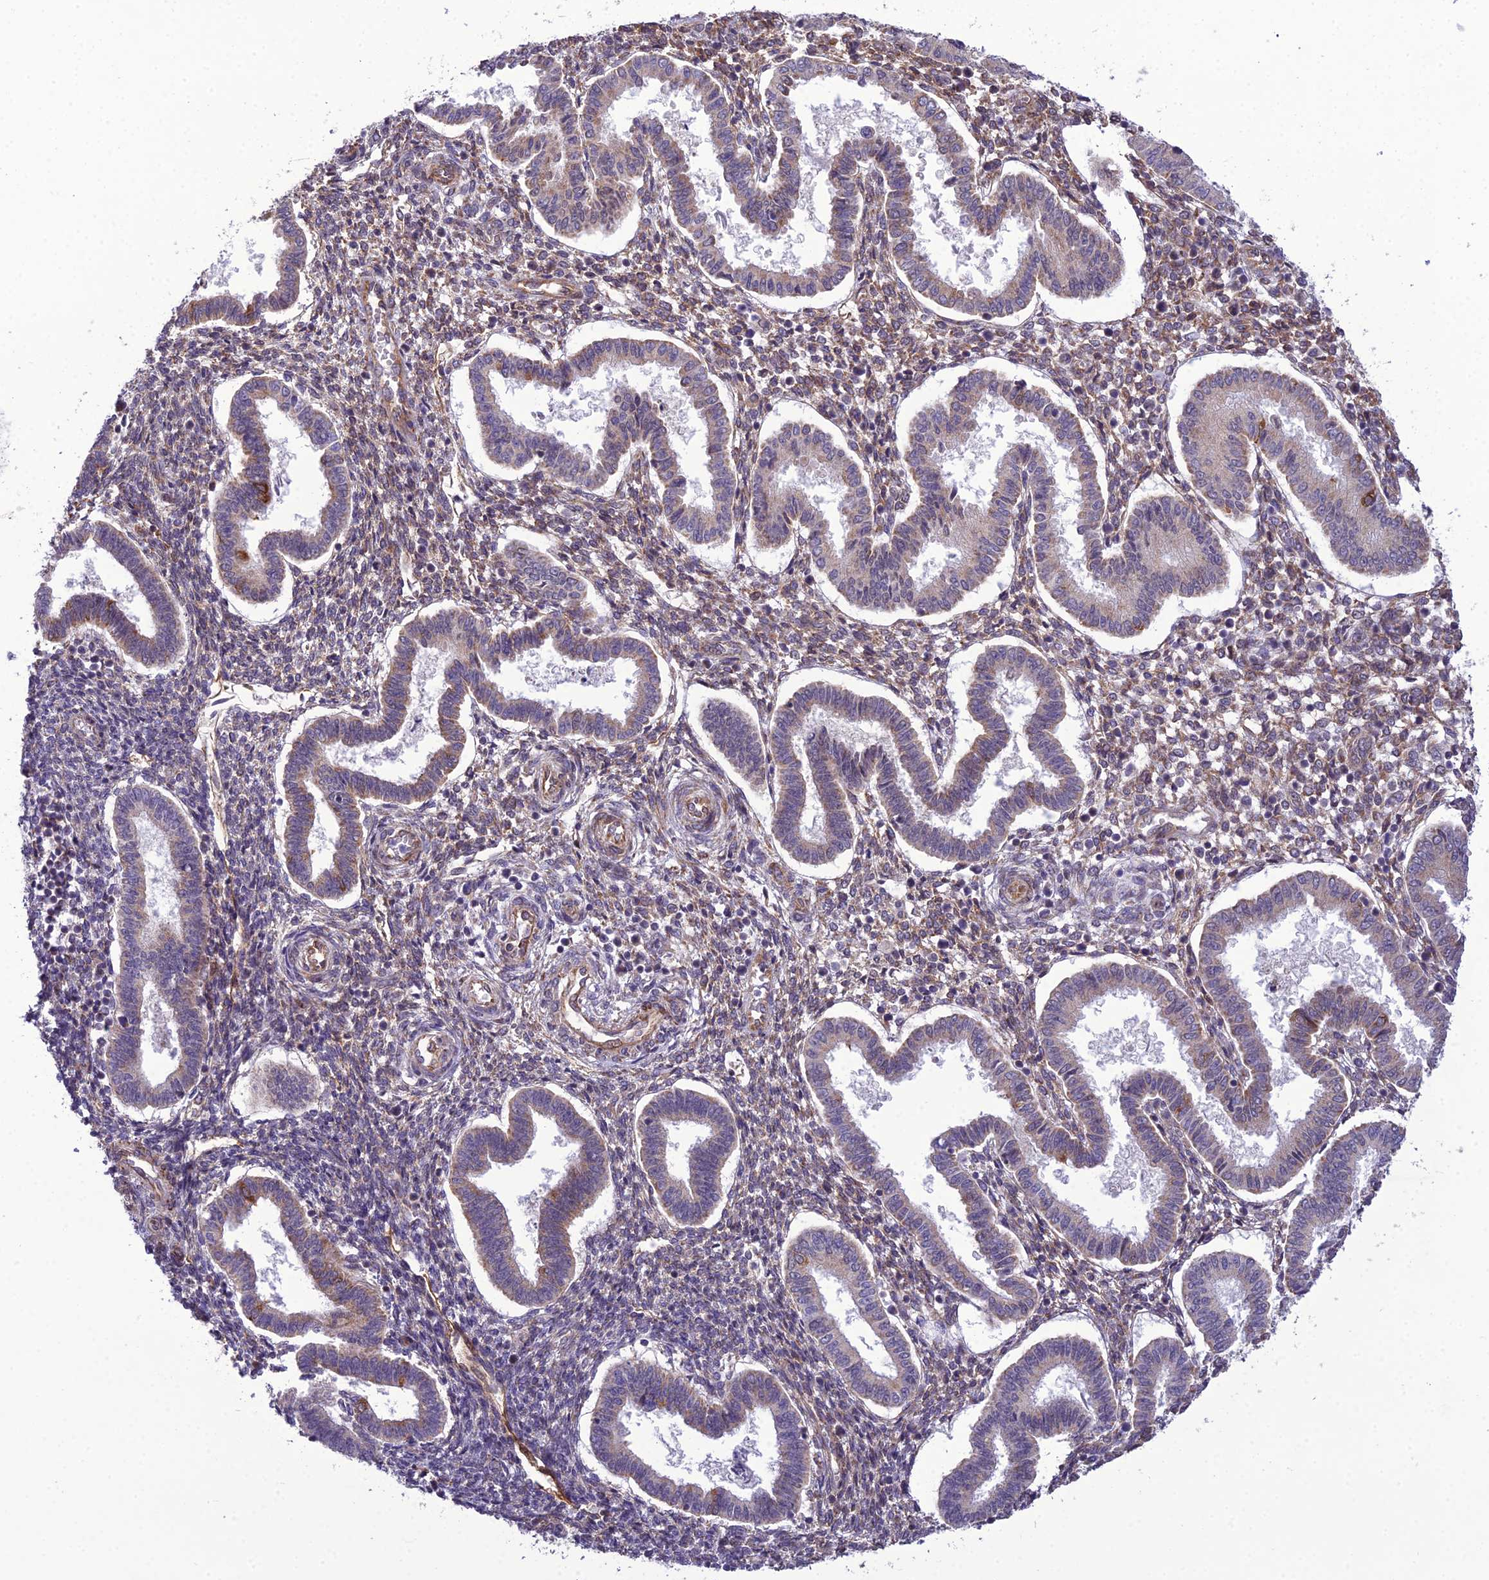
{"staining": {"intensity": "weak", "quantity": "25%-75%", "location": "cytoplasmic/membranous"}, "tissue": "endometrium", "cell_type": "Cells in endometrial stroma", "image_type": "normal", "snomed": [{"axis": "morphology", "description": "Normal tissue, NOS"}, {"axis": "topography", "description": "Endometrium"}], "caption": "The photomicrograph displays staining of normal endometrium, revealing weak cytoplasmic/membranous protein expression (brown color) within cells in endometrial stroma.", "gene": "NODAL", "patient": {"sex": "female", "age": 24}}